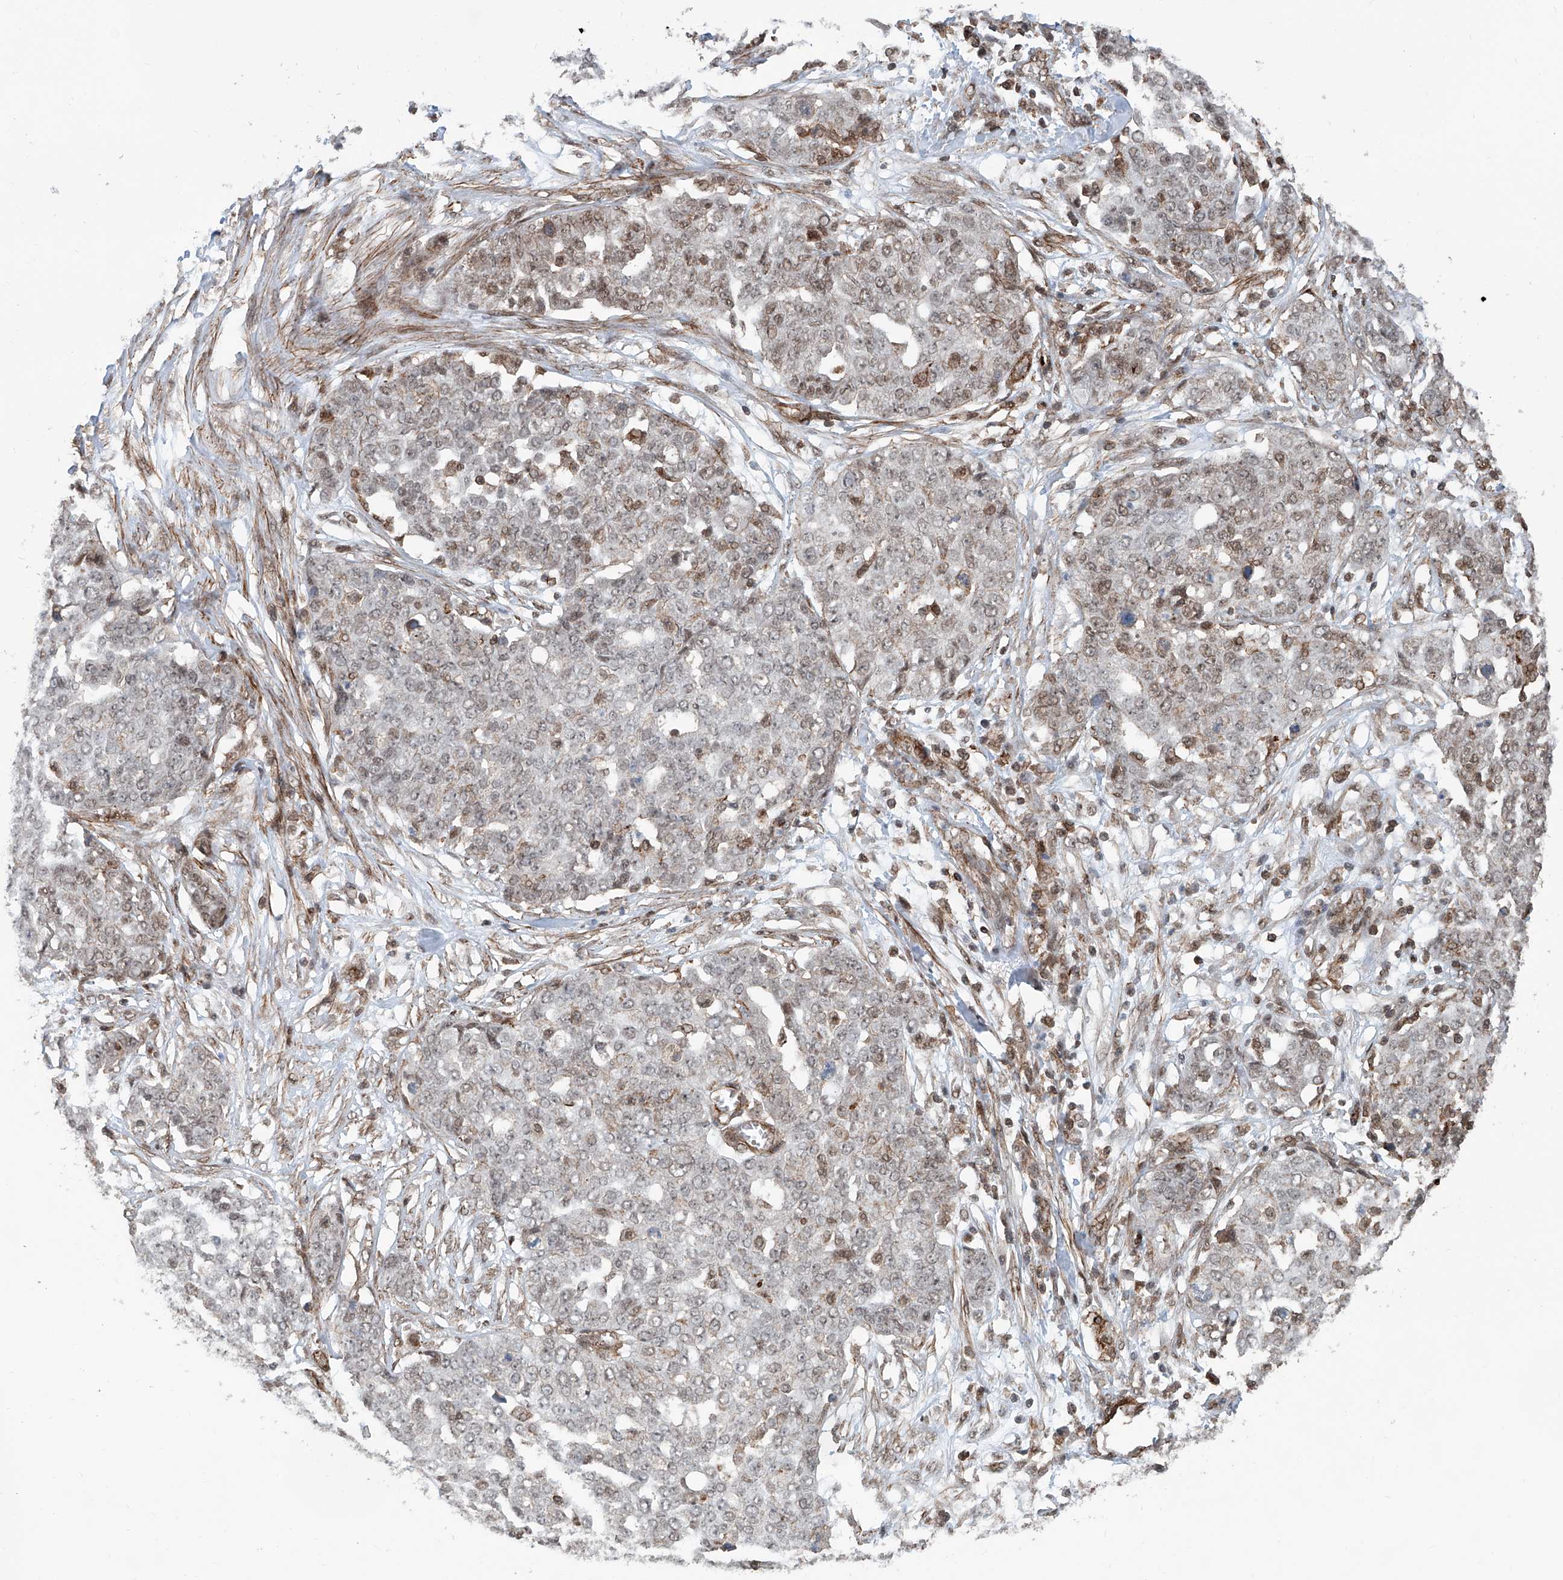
{"staining": {"intensity": "weak", "quantity": "<25%", "location": "nuclear"}, "tissue": "ovarian cancer", "cell_type": "Tumor cells", "image_type": "cancer", "snomed": [{"axis": "morphology", "description": "Cystadenocarcinoma, serous, NOS"}, {"axis": "topography", "description": "Soft tissue"}, {"axis": "topography", "description": "Ovary"}], "caption": "High power microscopy photomicrograph of an immunohistochemistry (IHC) micrograph of ovarian cancer, revealing no significant positivity in tumor cells.", "gene": "SDE2", "patient": {"sex": "female", "age": 57}}